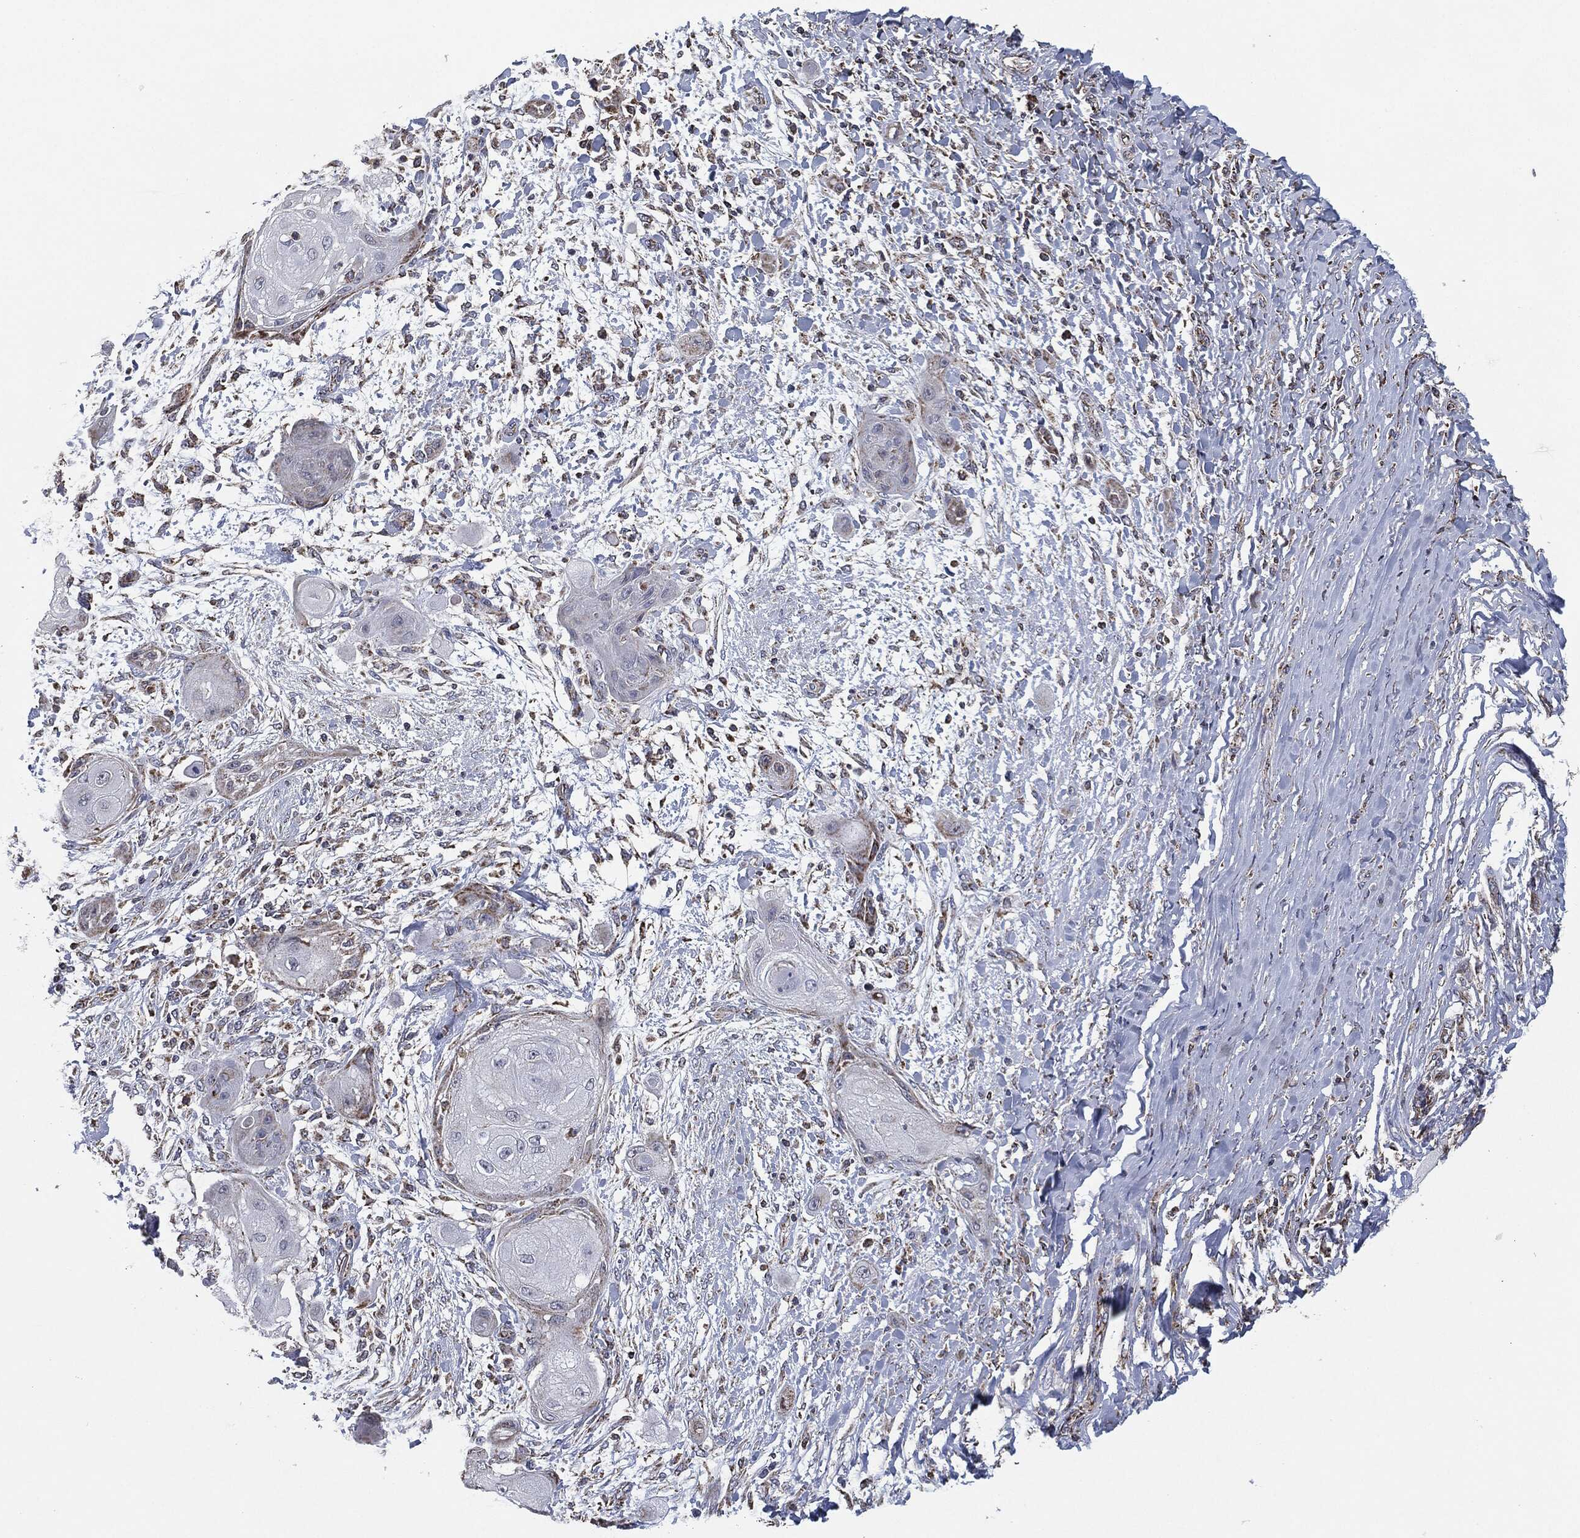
{"staining": {"intensity": "negative", "quantity": "none", "location": "none"}, "tissue": "skin cancer", "cell_type": "Tumor cells", "image_type": "cancer", "snomed": [{"axis": "morphology", "description": "Squamous cell carcinoma, NOS"}, {"axis": "topography", "description": "Skin"}], "caption": "A high-resolution image shows immunohistochemistry staining of skin cancer (squamous cell carcinoma), which exhibits no significant staining in tumor cells.", "gene": "NDUFV2", "patient": {"sex": "male", "age": 62}}